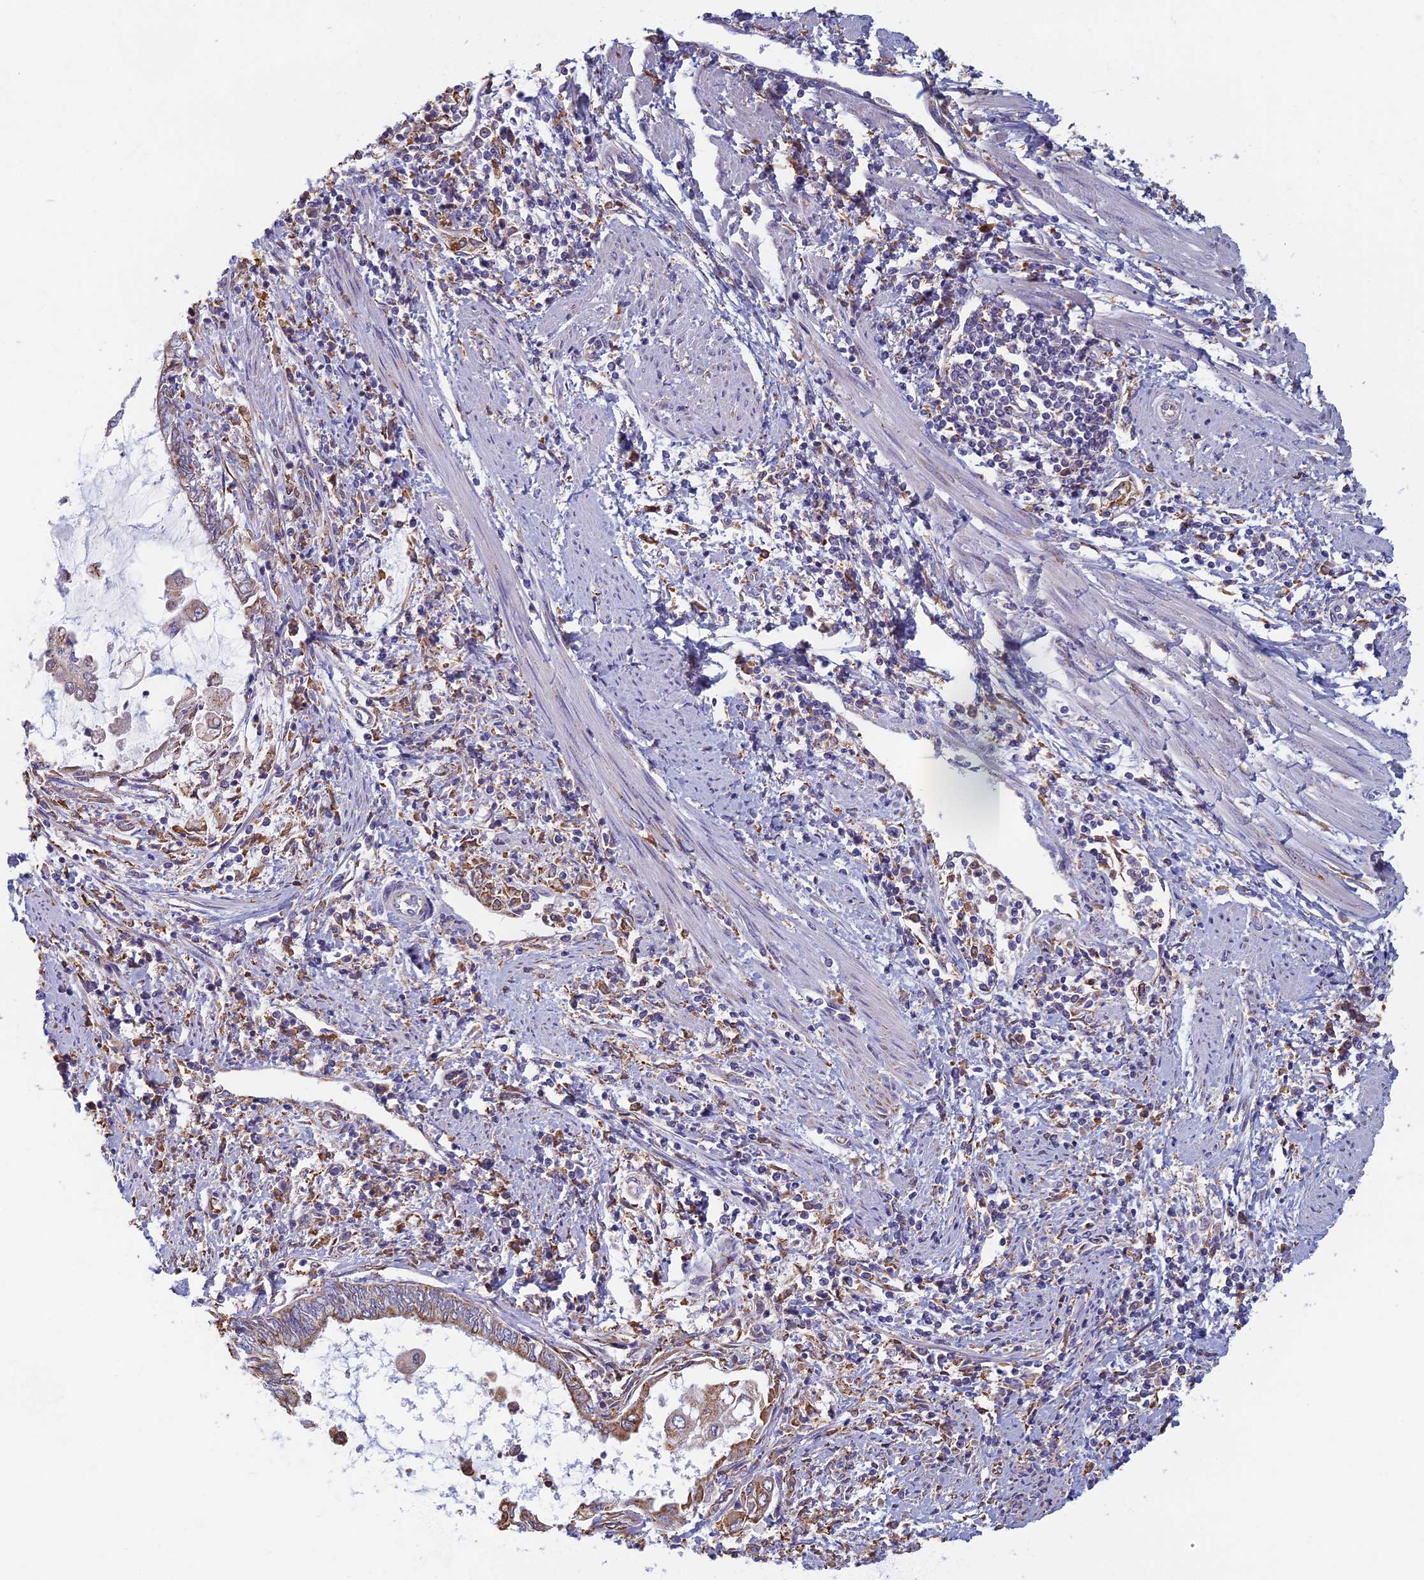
{"staining": {"intensity": "weak", "quantity": "<25%", "location": "cytoplasmic/membranous"}, "tissue": "endometrial cancer", "cell_type": "Tumor cells", "image_type": "cancer", "snomed": [{"axis": "morphology", "description": "Adenocarcinoma, NOS"}, {"axis": "topography", "description": "Uterus"}, {"axis": "topography", "description": "Endometrium"}], "caption": "An image of human endometrial cancer is negative for staining in tumor cells.", "gene": "DDX51", "patient": {"sex": "female", "age": 70}}